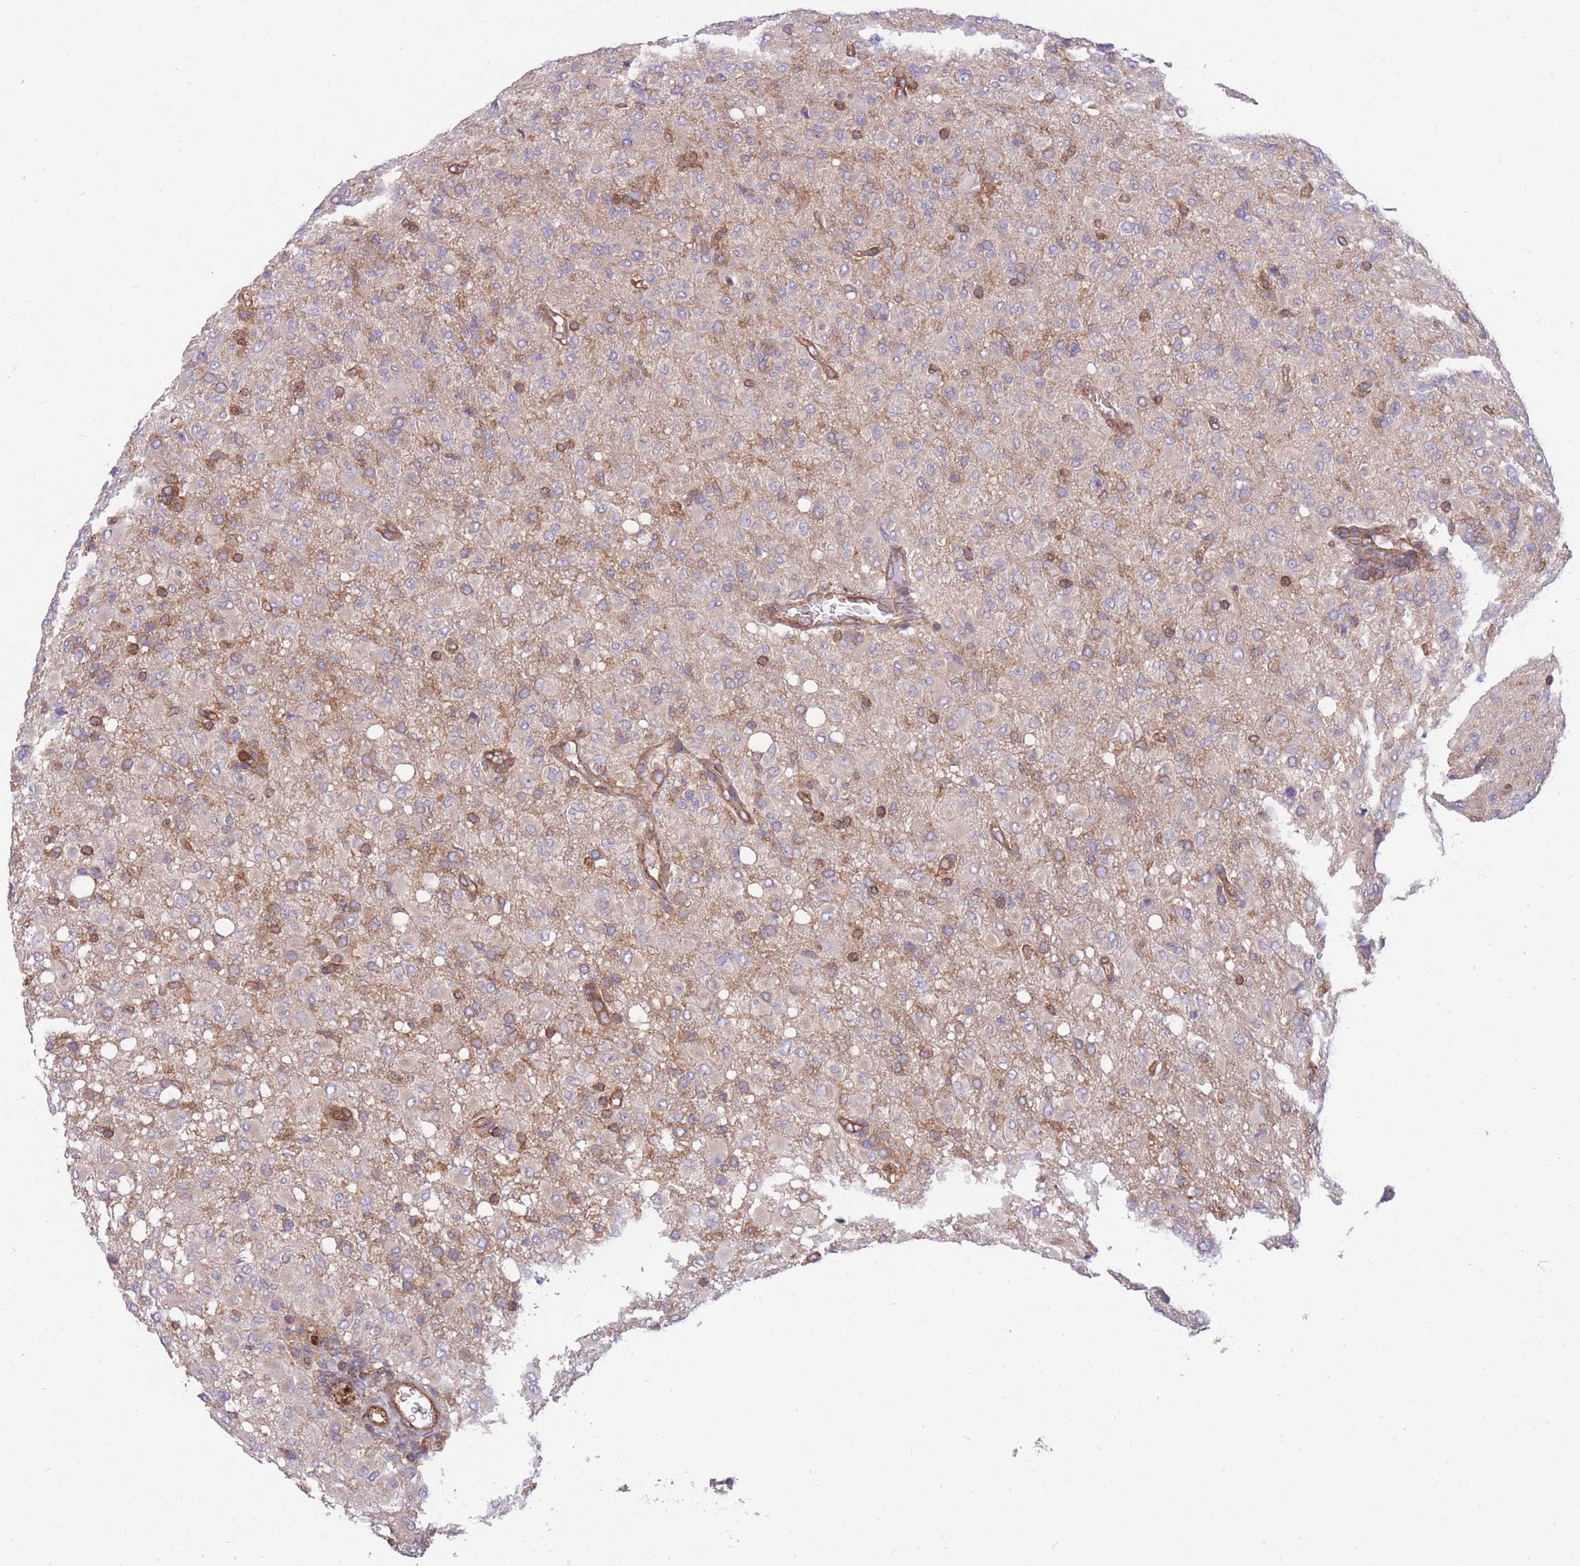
{"staining": {"intensity": "moderate", "quantity": "<25%", "location": "cytoplasmic/membranous"}, "tissue": "glioma", "cell_type": "Tumor cells", "image_type": "cancer", "snomed": [{"axis": "morphology", "description": "Glioma, malignant, High grade"}, {"axis": "topography", "description": "Brain"}], "caption": "IHC photomicrograph of neoplastic tissue: human high-grade glioma (malignant) stained using immunohistochemistry demonstrates low levels of moderate protein expression localized specifically in the cytoplasmic/membranous of tumor cells, appearing as a cytoplasmic/membranous brown color.", "gene": "GGA1", "patient": {"sex": "female", "age": 57}}